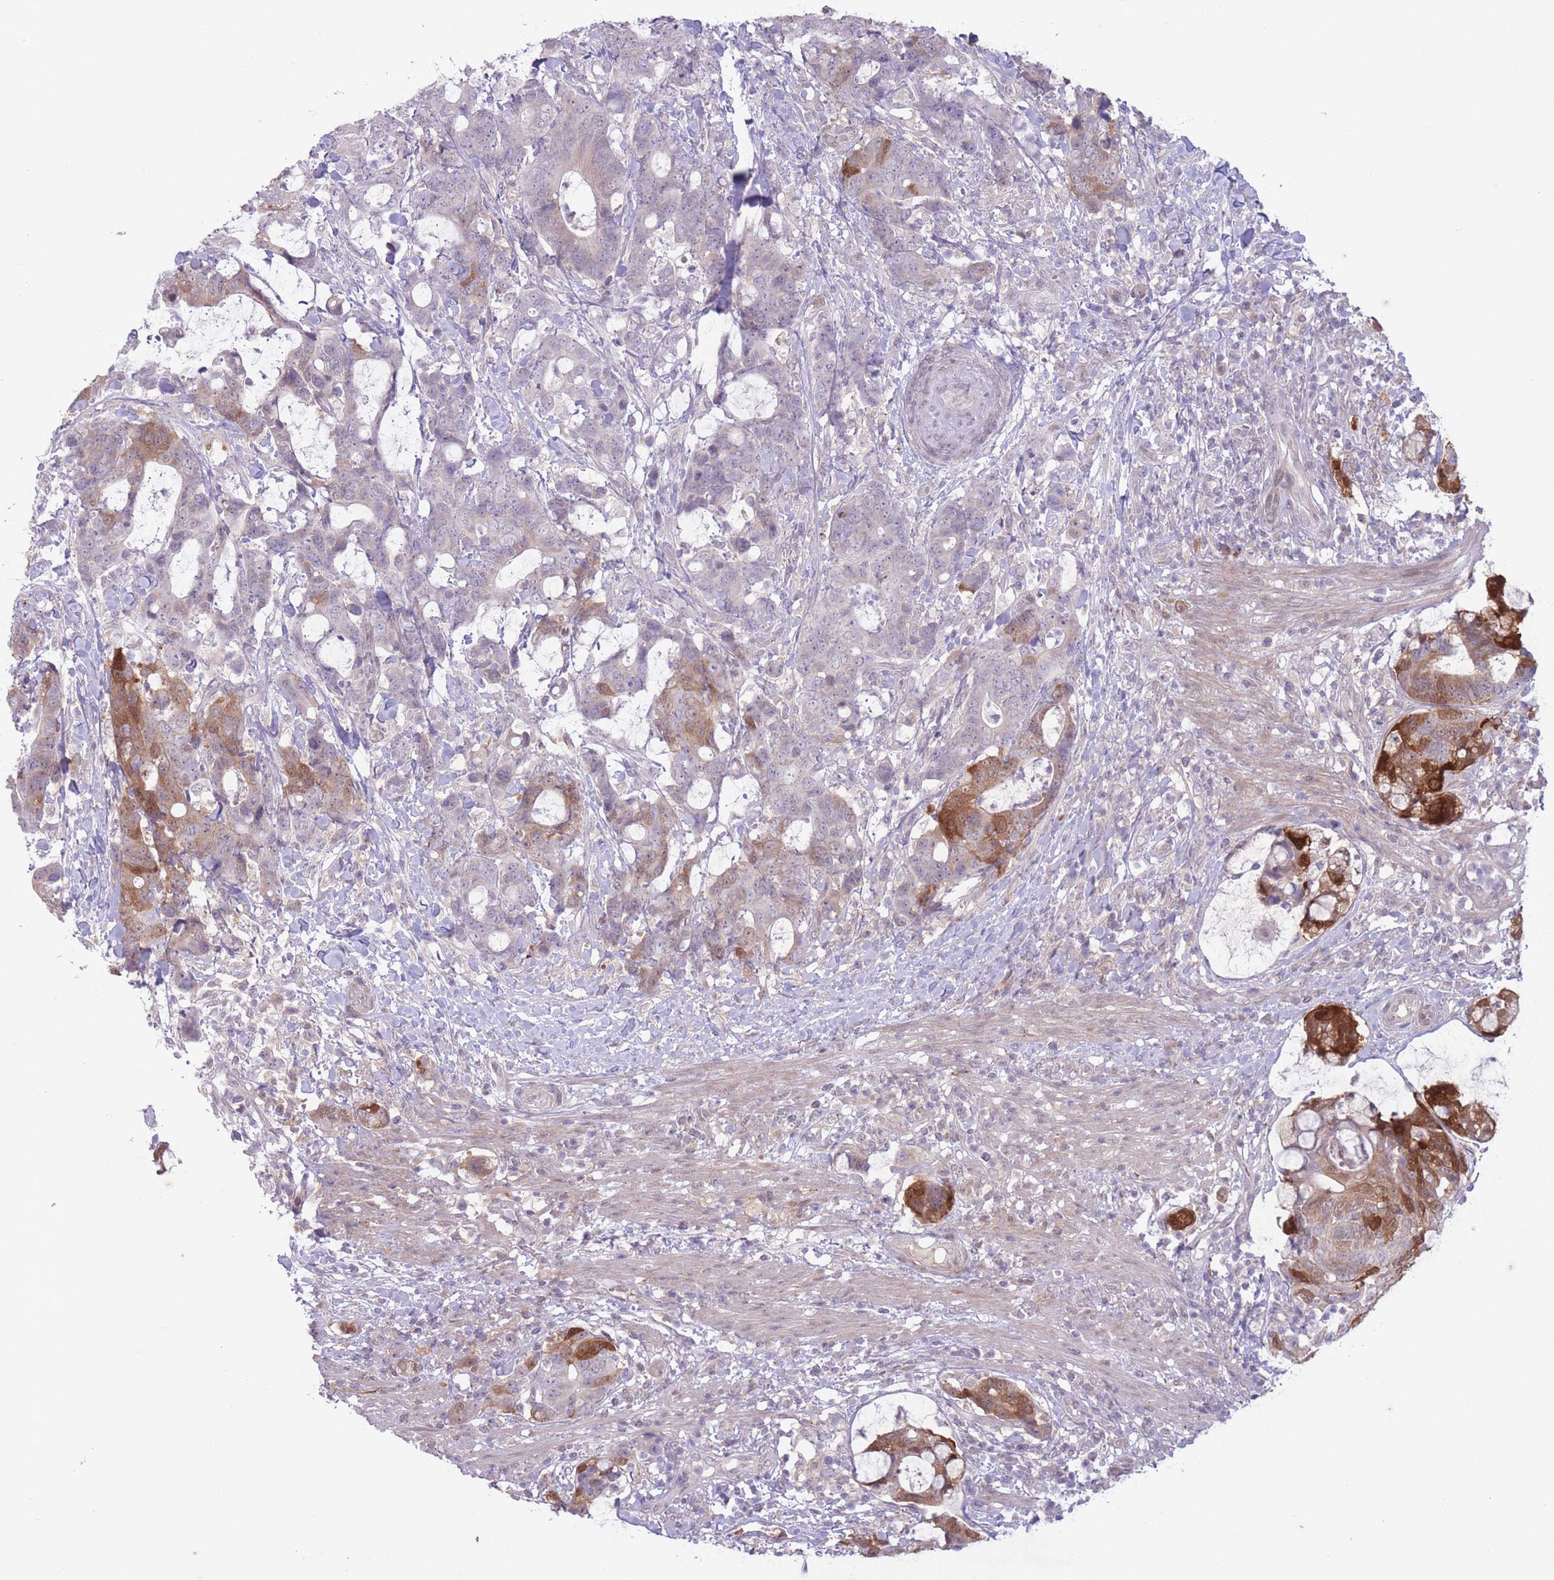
{"staining": {"intensity": "strong", "quantity": "25%-75%", "location": "cytoplasmic/membranous"}, "tissue": "colorectal cancer", "cell_type": "Tumor cells", "image_type": "cancer", "snomed": [{"axis": "morphology", "description": "Adenocarcinoma, NOS"}, {"axis": "topography", "description": "Colon"}], "caption": "The immunohistochemical stain highlights strong cytoplasmic/membranous staining in tumor cells of colorectal cancer (adenocarcinoma) tissue.", "gene": "ARPIN", "patient": {"sex": "female", "age": 82}}